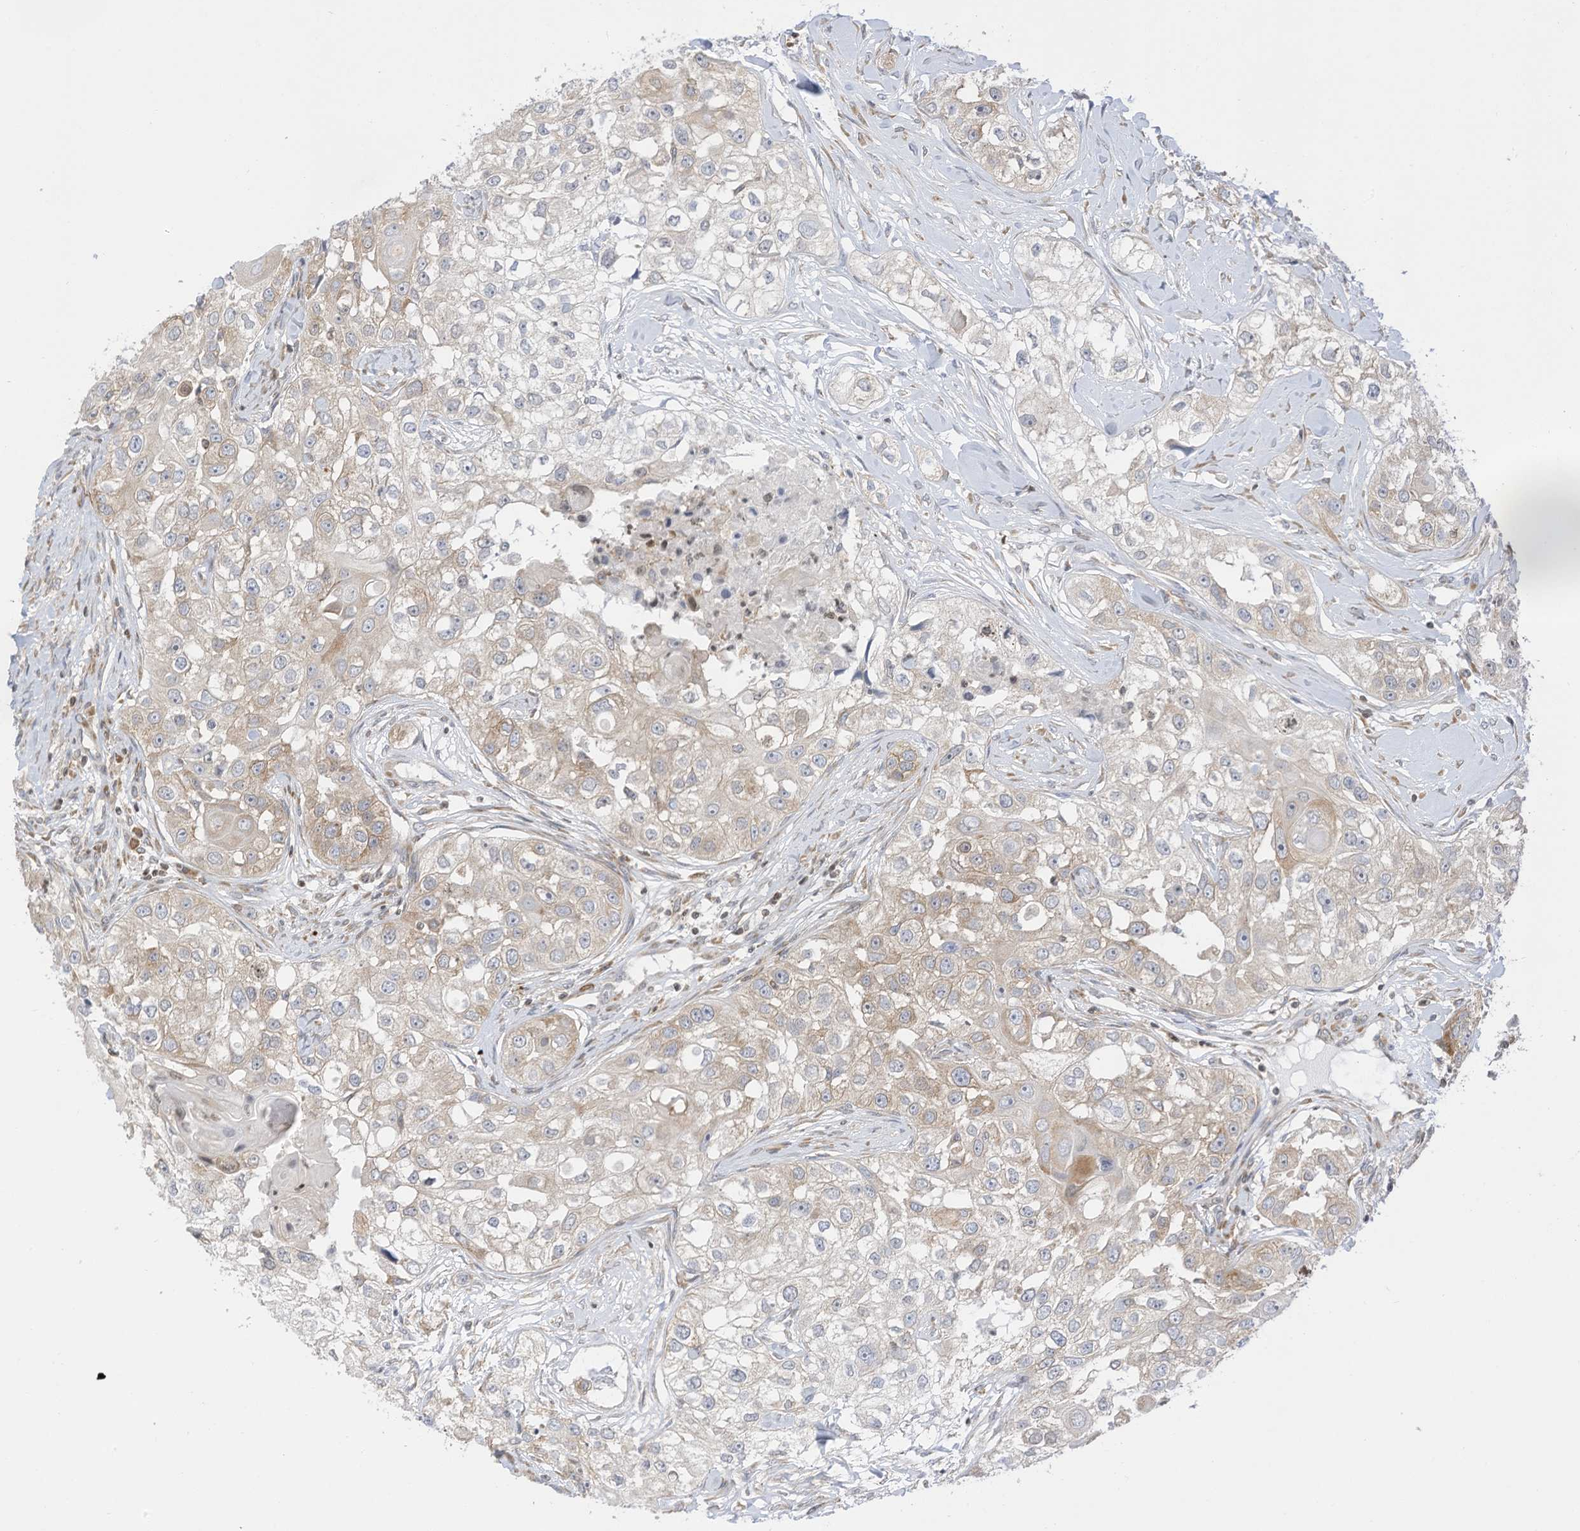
{"staining": {"intensity": "weak", "quantity": "25%-75%", "location": "cytoplasmic/membranous"}, "tissue": "head and neck cancer", "cell_type": "Tumor cells", "image_type": "cancer", "snomed": [{"axis": "morphology", "description": "Normal tissue, NOS"}, {"axis": "morphology", "description": "Squamous cell carcinoma, NOS"}, {"axis": "topography", "description": "Skeletal muscle"}, {"axis": "topography", "description": "Head-Neck"}], "caption": "Protein expression analysis of head and neck cancer exhibits weak cytoplasmic/membranous staining in approximately 25%-75% of tumor cells. (IHC, brightfield microscopy, high magnification).", "gene": "EDF1", "patient": {"sex": "male", "age": 51}}